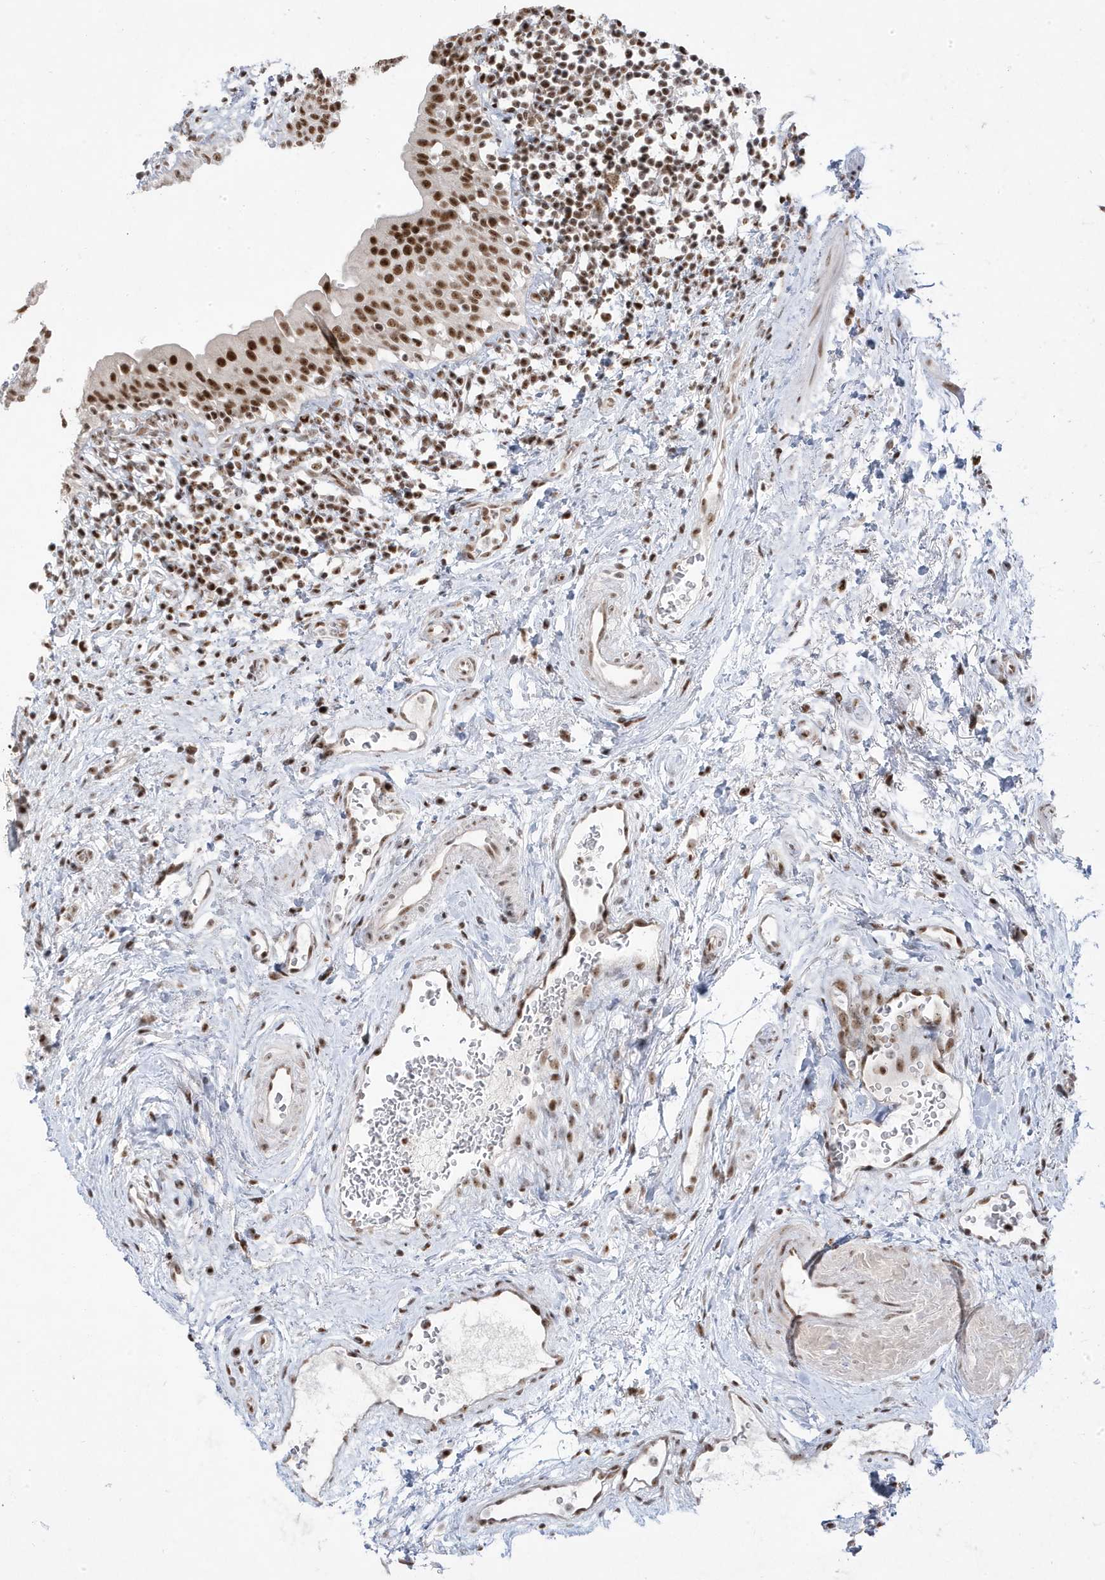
{"staining": {"intensity": "strong", "quantity": ">75%", "location": "nuclear"}, "tissue": "urinary bladder", "cell_type": "Urothelial cells", "image_type": "normal", "snomed": [{"axis": "morphology", "description": "Normal tissue, NOS"}, {"axis": "topography", "description": "Urinary bladder"}], "caption": "This micrograph shows IHC staining of unremarkable urinary bladder, with high strong nuclear staining in approximately >75% of urothelial cells.", "gene": "MTREX", "patient": {"sex": "male", "age": 83}}